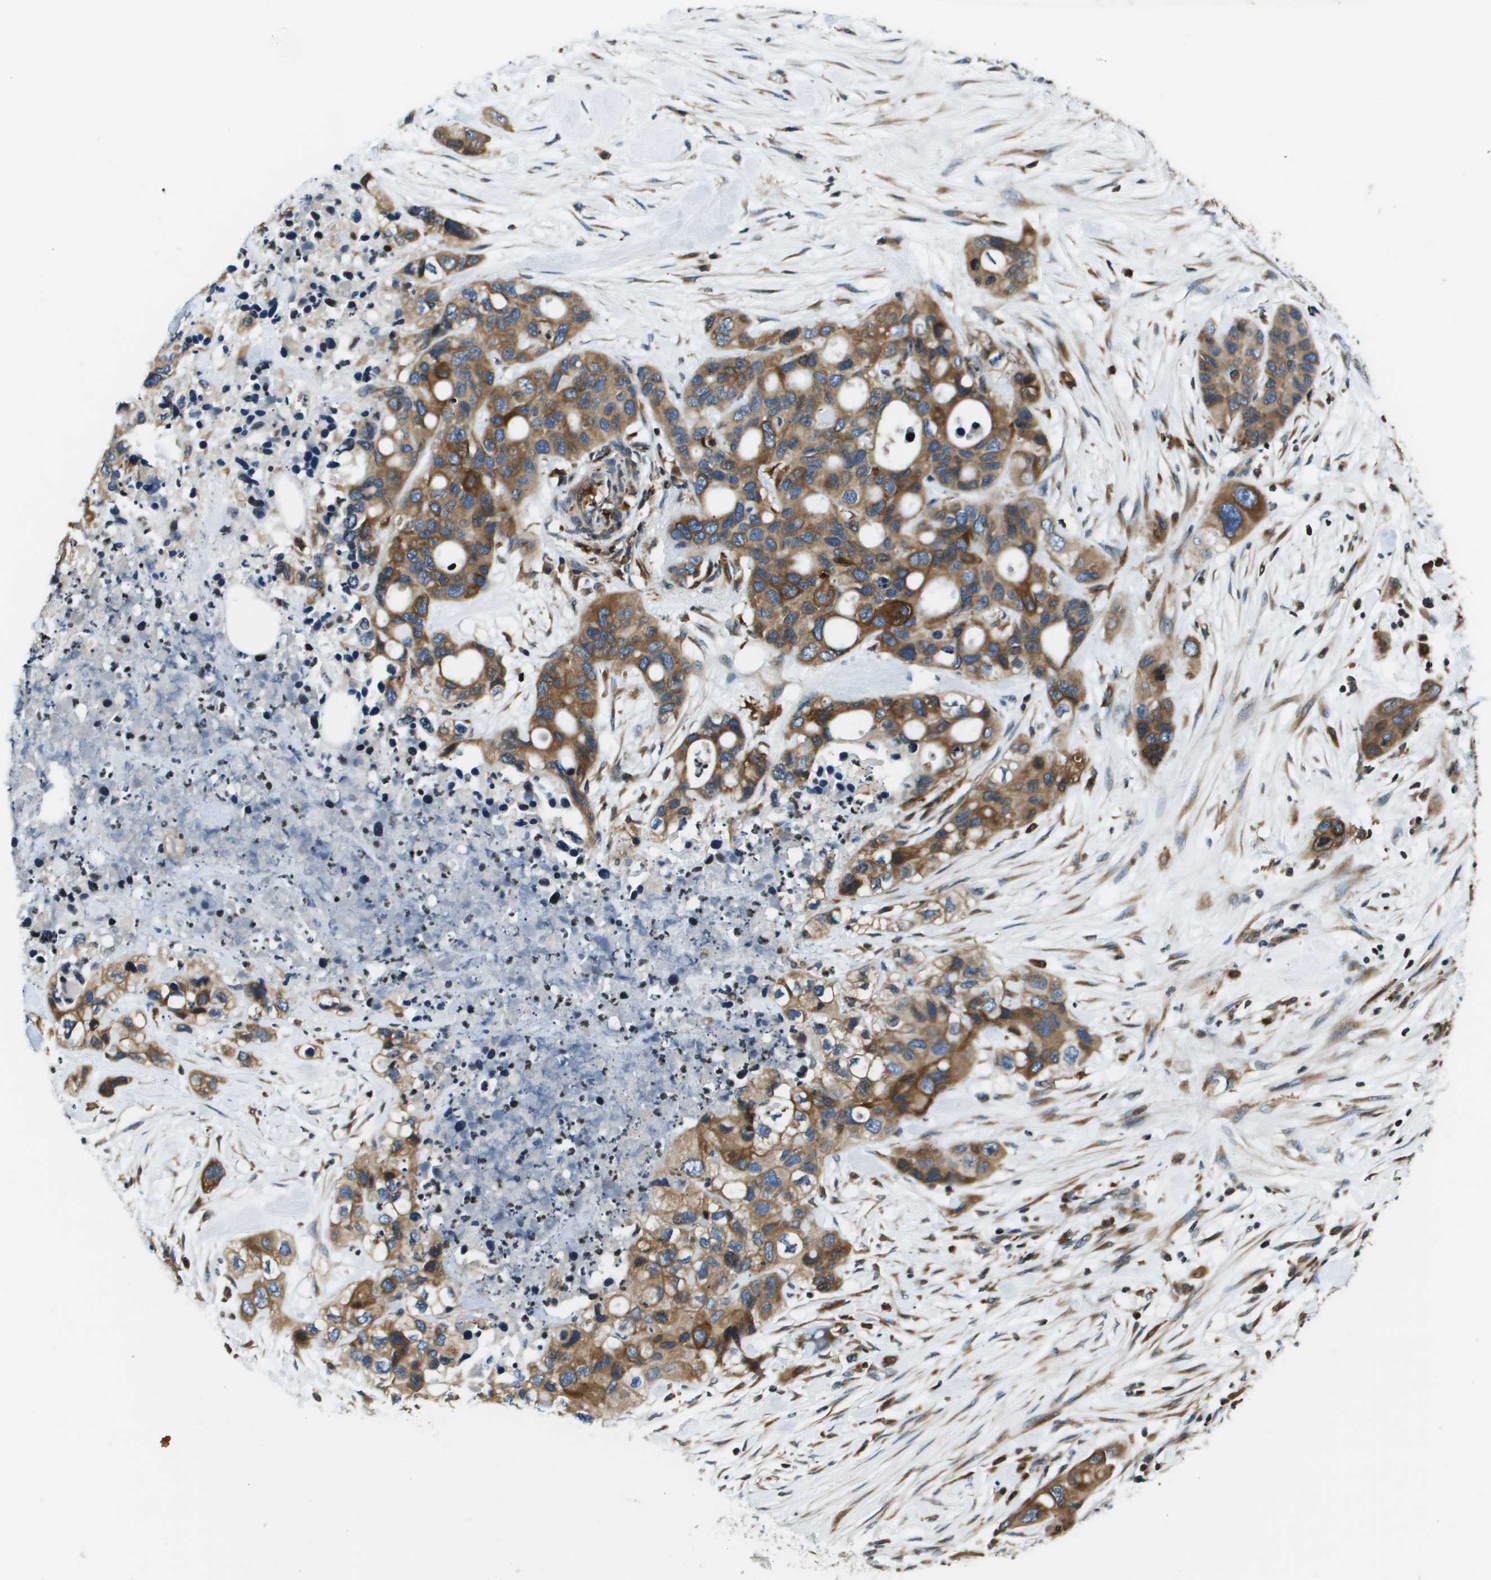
{"staining": {"intensity": "moderate", "quantity": ">75%", "location": "cytoplasmic/membranous"}, "tissue": "pancreatic cancer", "cell_type": "Tumor cells", "image_type": "cancer", "snomed": [{"axis": "morphology", "description": "Adenocarcinoma, NOS"}, {"axis": "topography", "description": "Pancreas"}], "caption": "The immunohistochemical stain highlights moderate cytoplasmic/membranous staining in tumor cells of pancreatic adenocarcinoma tissue. Nuclei are stained in blue.", "gene": "ESYT1", "patient": {"sex": "female", "age": 71}}